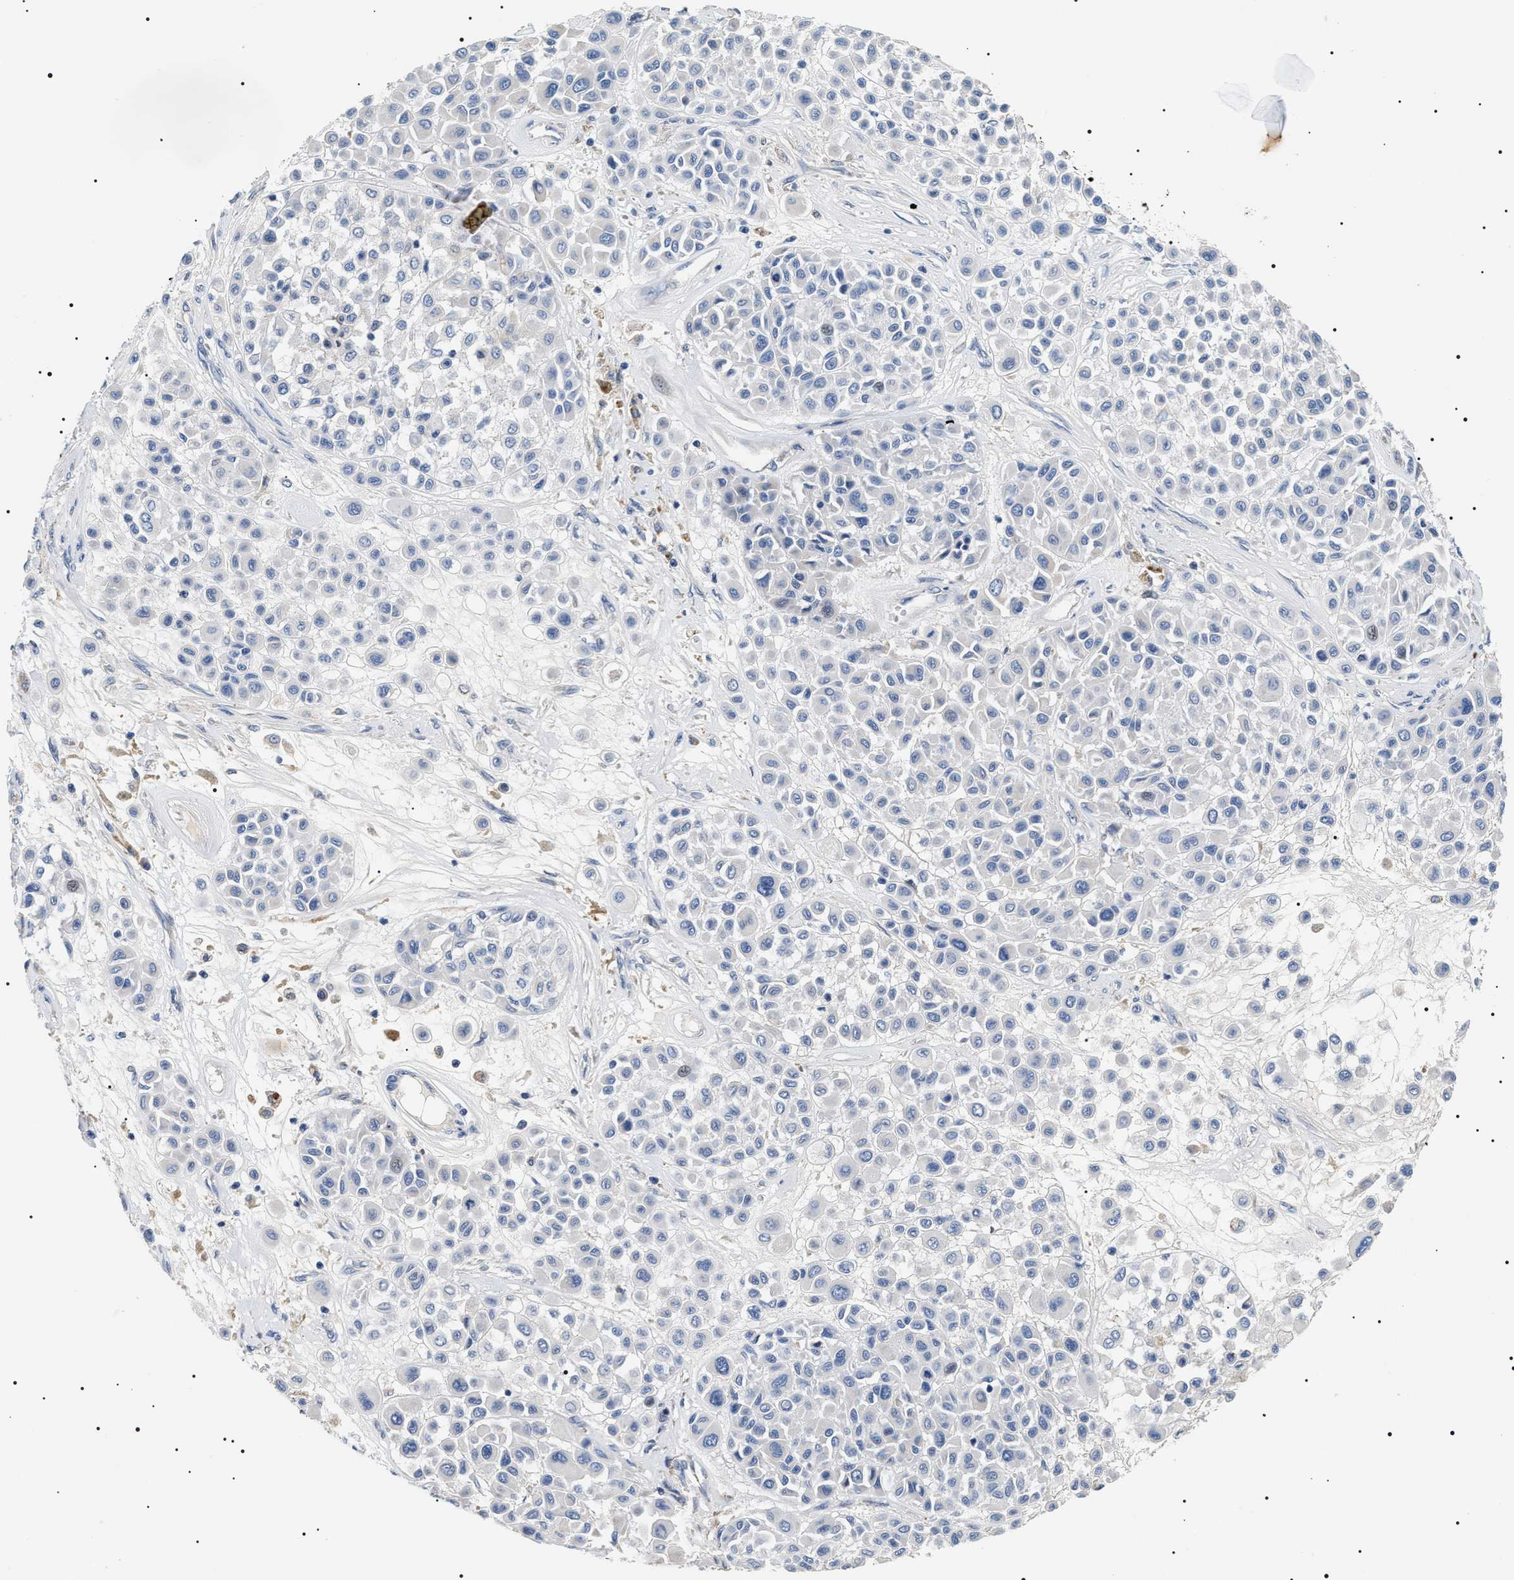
{"staining": {"intensity": "negative", "quantity": "none", "location": "none"}, "tissue": "melanoma", "cell_type": "Tumor cells", "image_type": "cancer", "snomed": [{"axis": "morphology", "description": "Malignant melanoma, Metastatic site"}, {"axis": "topography", "description": "Soft tissue"}], "caption": "Immunohistochemistry (IHC) histopathology image of neoplastic tissue: melanoma stained with DAB (3,3'-diaminobenzidine) exhibits no significant protein staining in tumor cells.", "gene": "TMEM222", "patient": {"sex": "male", "age": 41}}